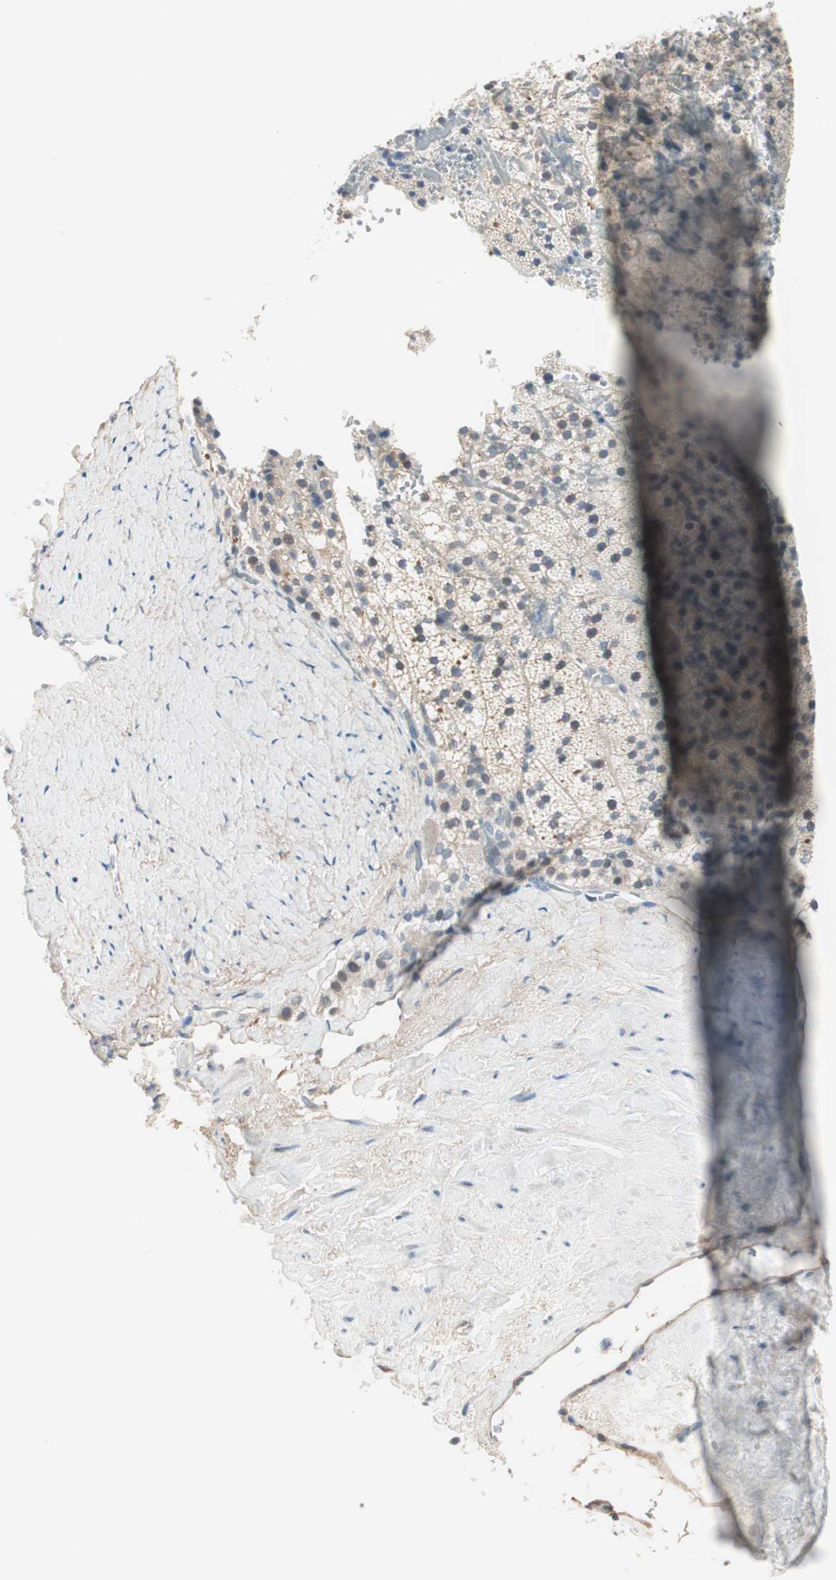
{"staining": {"intensity": "weak", "quantity": ">75%", "location": "cytoplasmic/membranous"}, "tissue": "adrenal gland", "cell_type": "Glandular cells", "image_type": "normal", "snomed": [{"axis": "morphology", "description": "Normal tissue, NOS"}, {"axis": "topography", "description": "Adrenal gland"}], "caption": "Weak cytoplasmic/membranous expression for a protein is identified in about >75% of glandular cells of unremarkable adrenal gland using immunohistochemistry.", "gene": "ITGB4", "patient": {"sex": "male", "age": 35}}